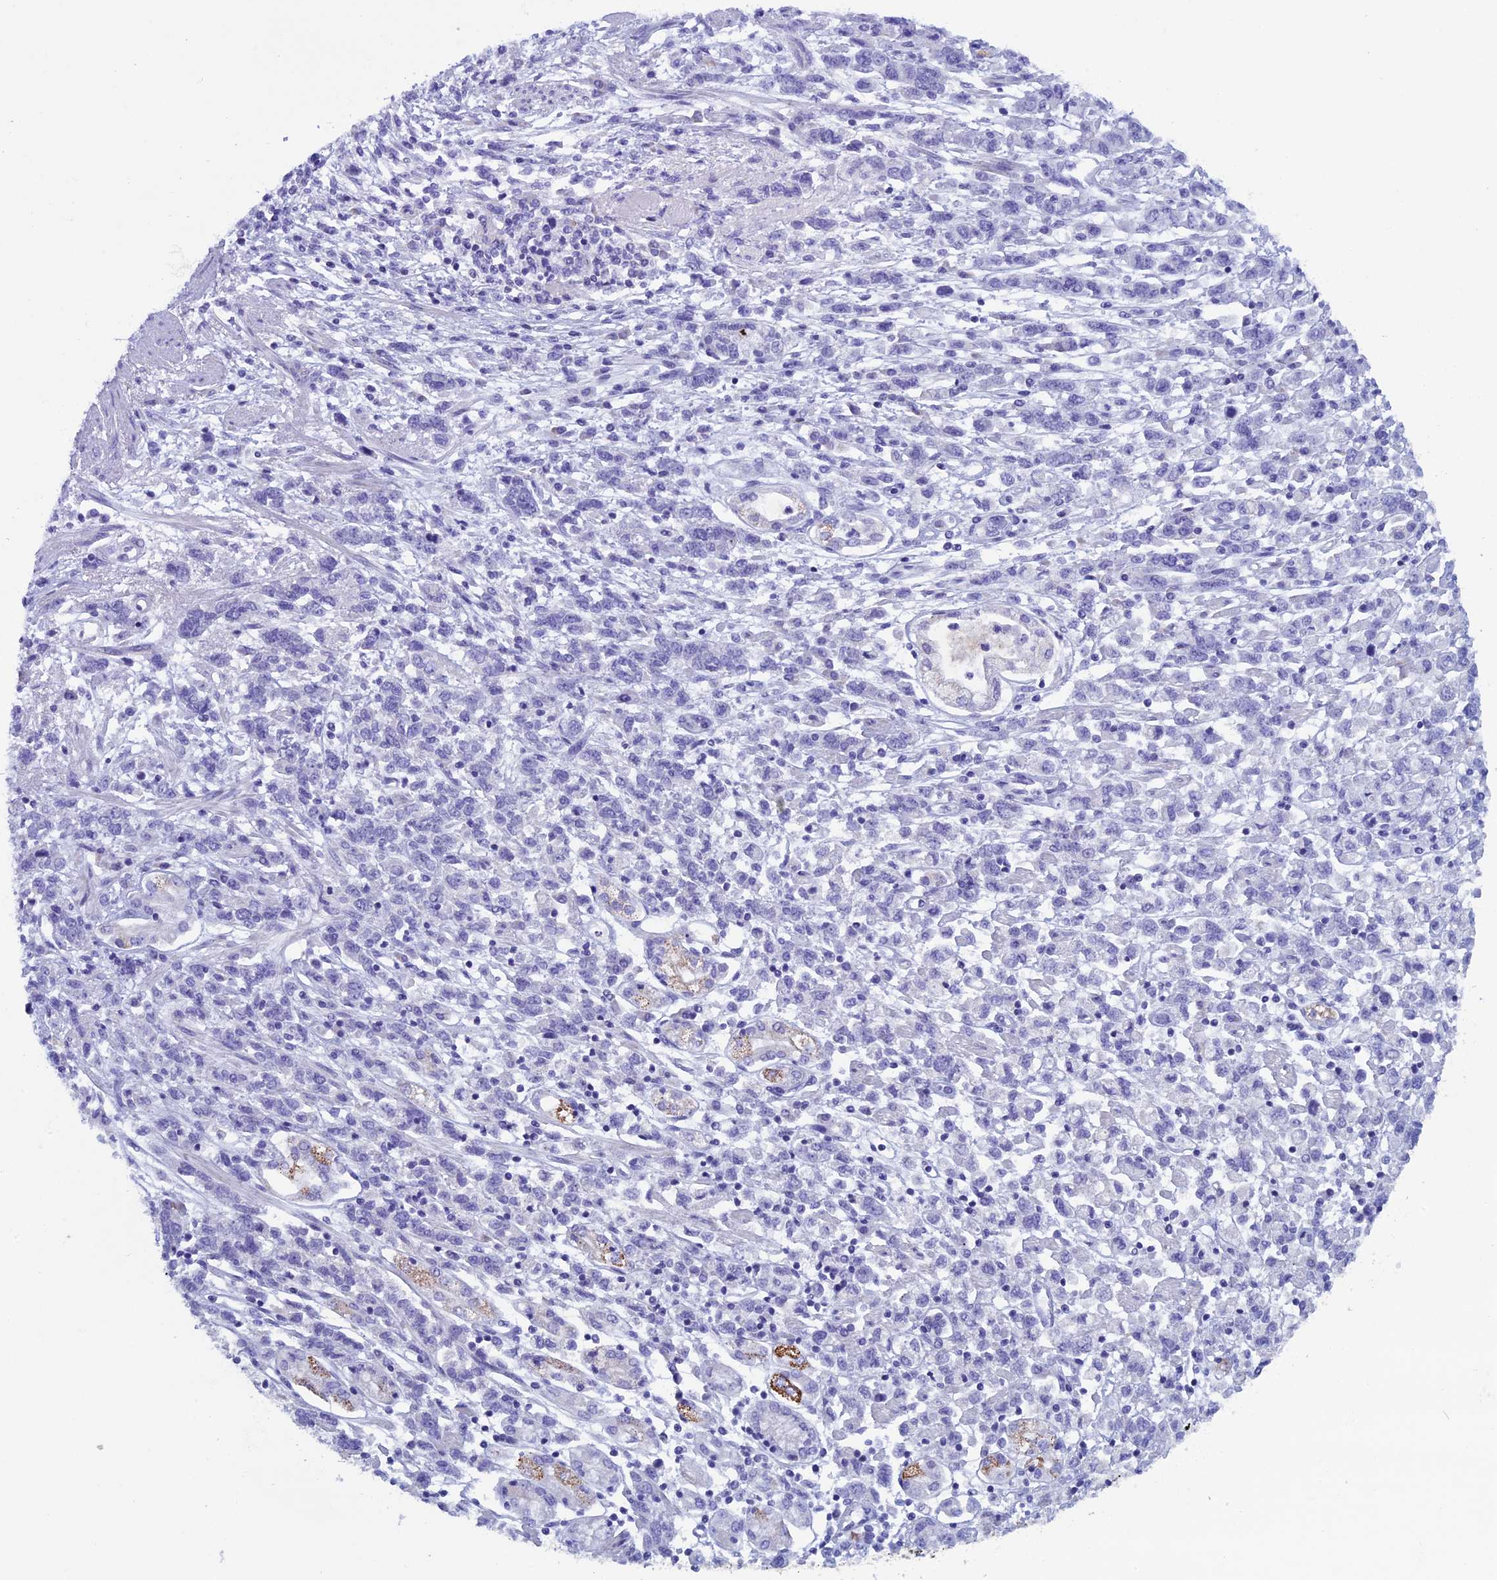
{"staining": {"intensity": "negative", "quantity": "none", "location": "none"}, "tissue": "stomach cancer", "cell_type": "Tumor cells", "image_type": "cancer", "snomed": [{"axis": "morphology", "description": "Adenocarcinoma, NOS"}, {"axis": "topography", "description": "Stomach"}], "caption": "This is an IHC image of adenocarcinoma (stomach). There is no expression in tumor cells.", "gene": "ZNF563", "patient": {"sex": "female", "age": 76}}